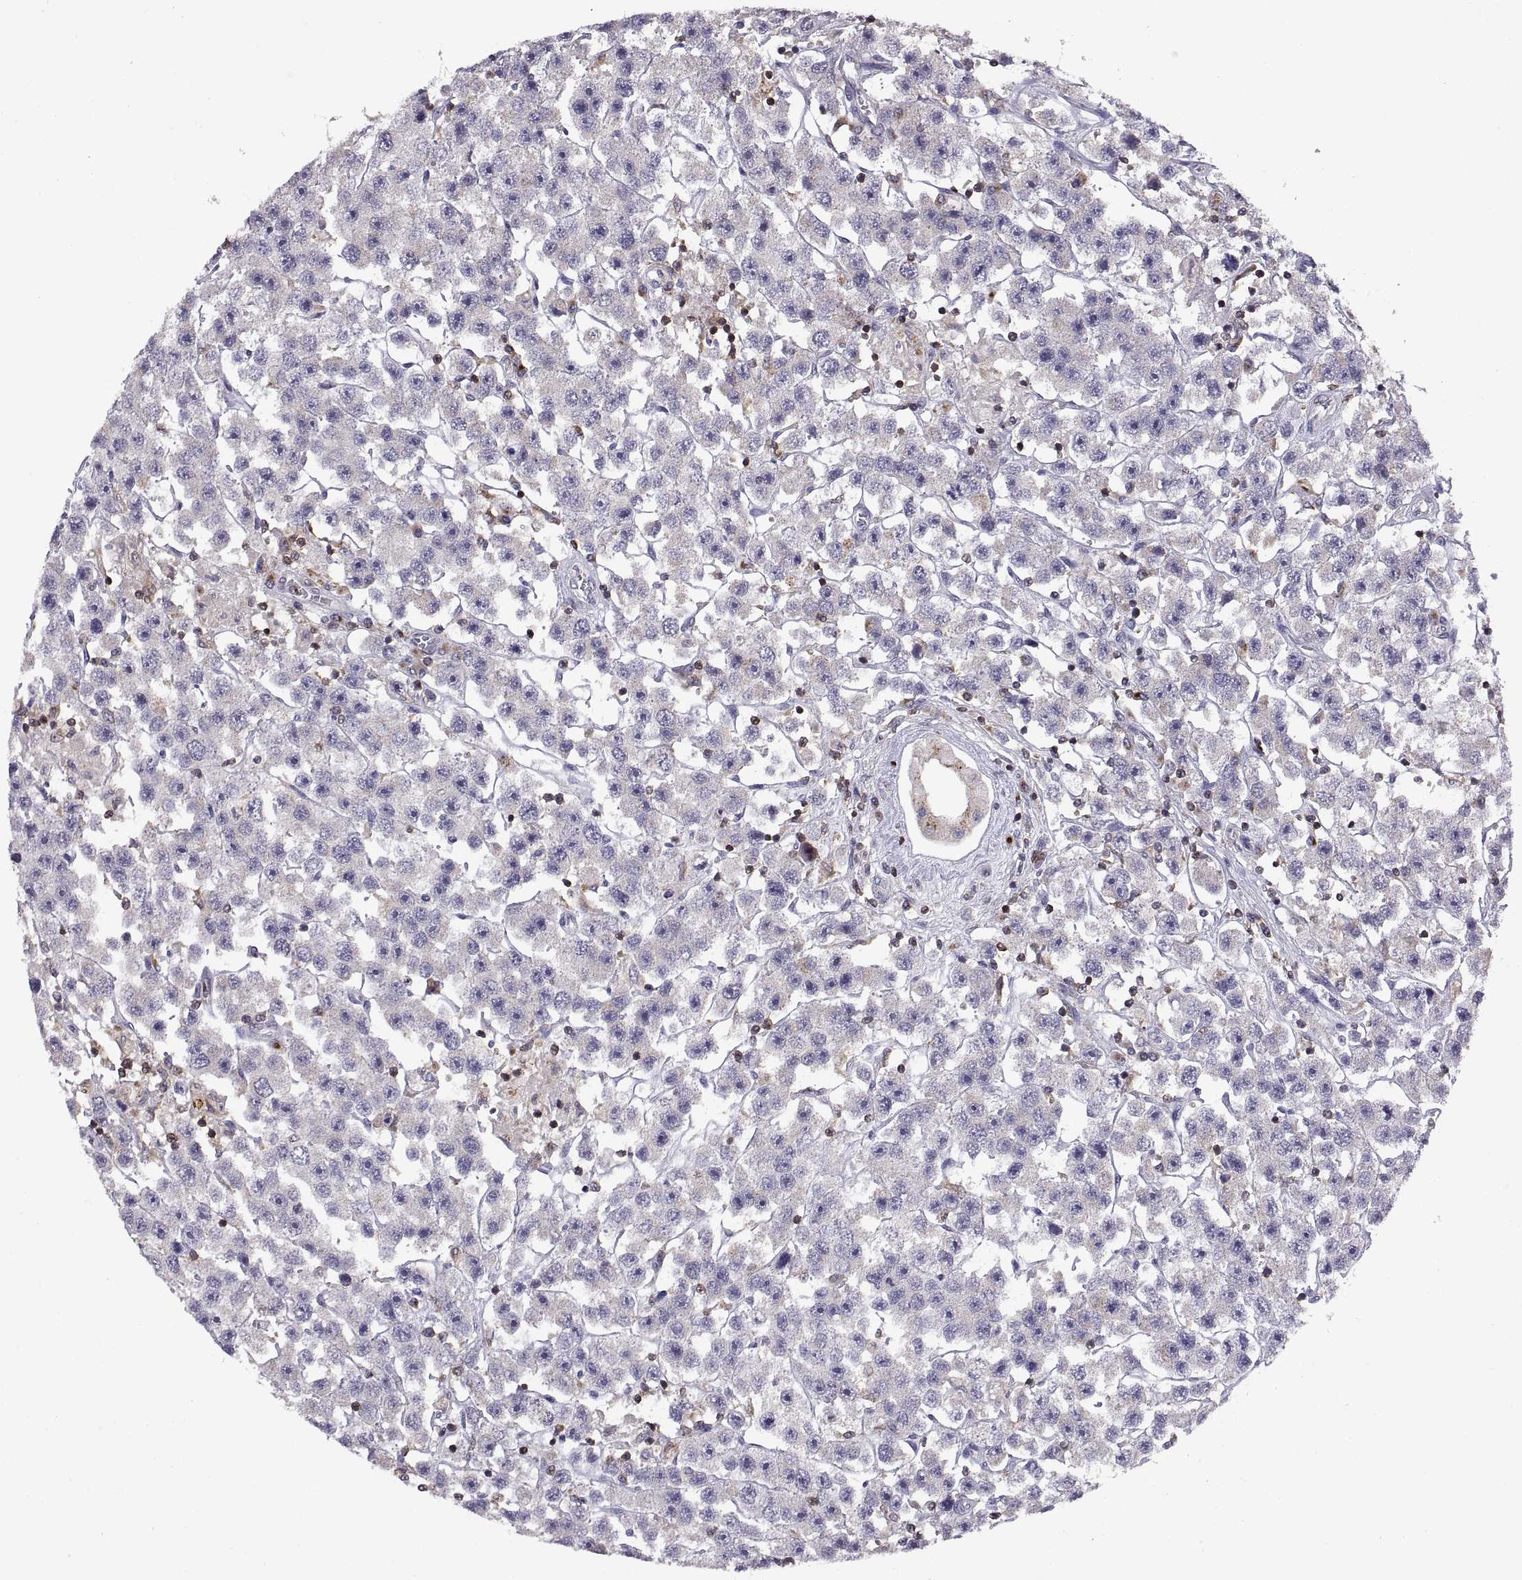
{"staining": {"intensity": "negative", "quantity": "none", "location": "none"}, "tissue": "testis cancer", "cell_type": "Tumor cells", "image_type": "cancer", "snomed": [{"axis": "morphology", "description": "Seminoma, NOS"}, {"axis": "topography", "description": "Testis"}], "caption": "An image of testis seminoma stained for a protein reveals no brown staining in tumor cells. (DAB (3,3'-diaminobenzidine) immunohistochemistry (IHC) with hematoxylin counter stain).", "gene": "ACAP1", "patient": {"sex": "male", "age": 45}}